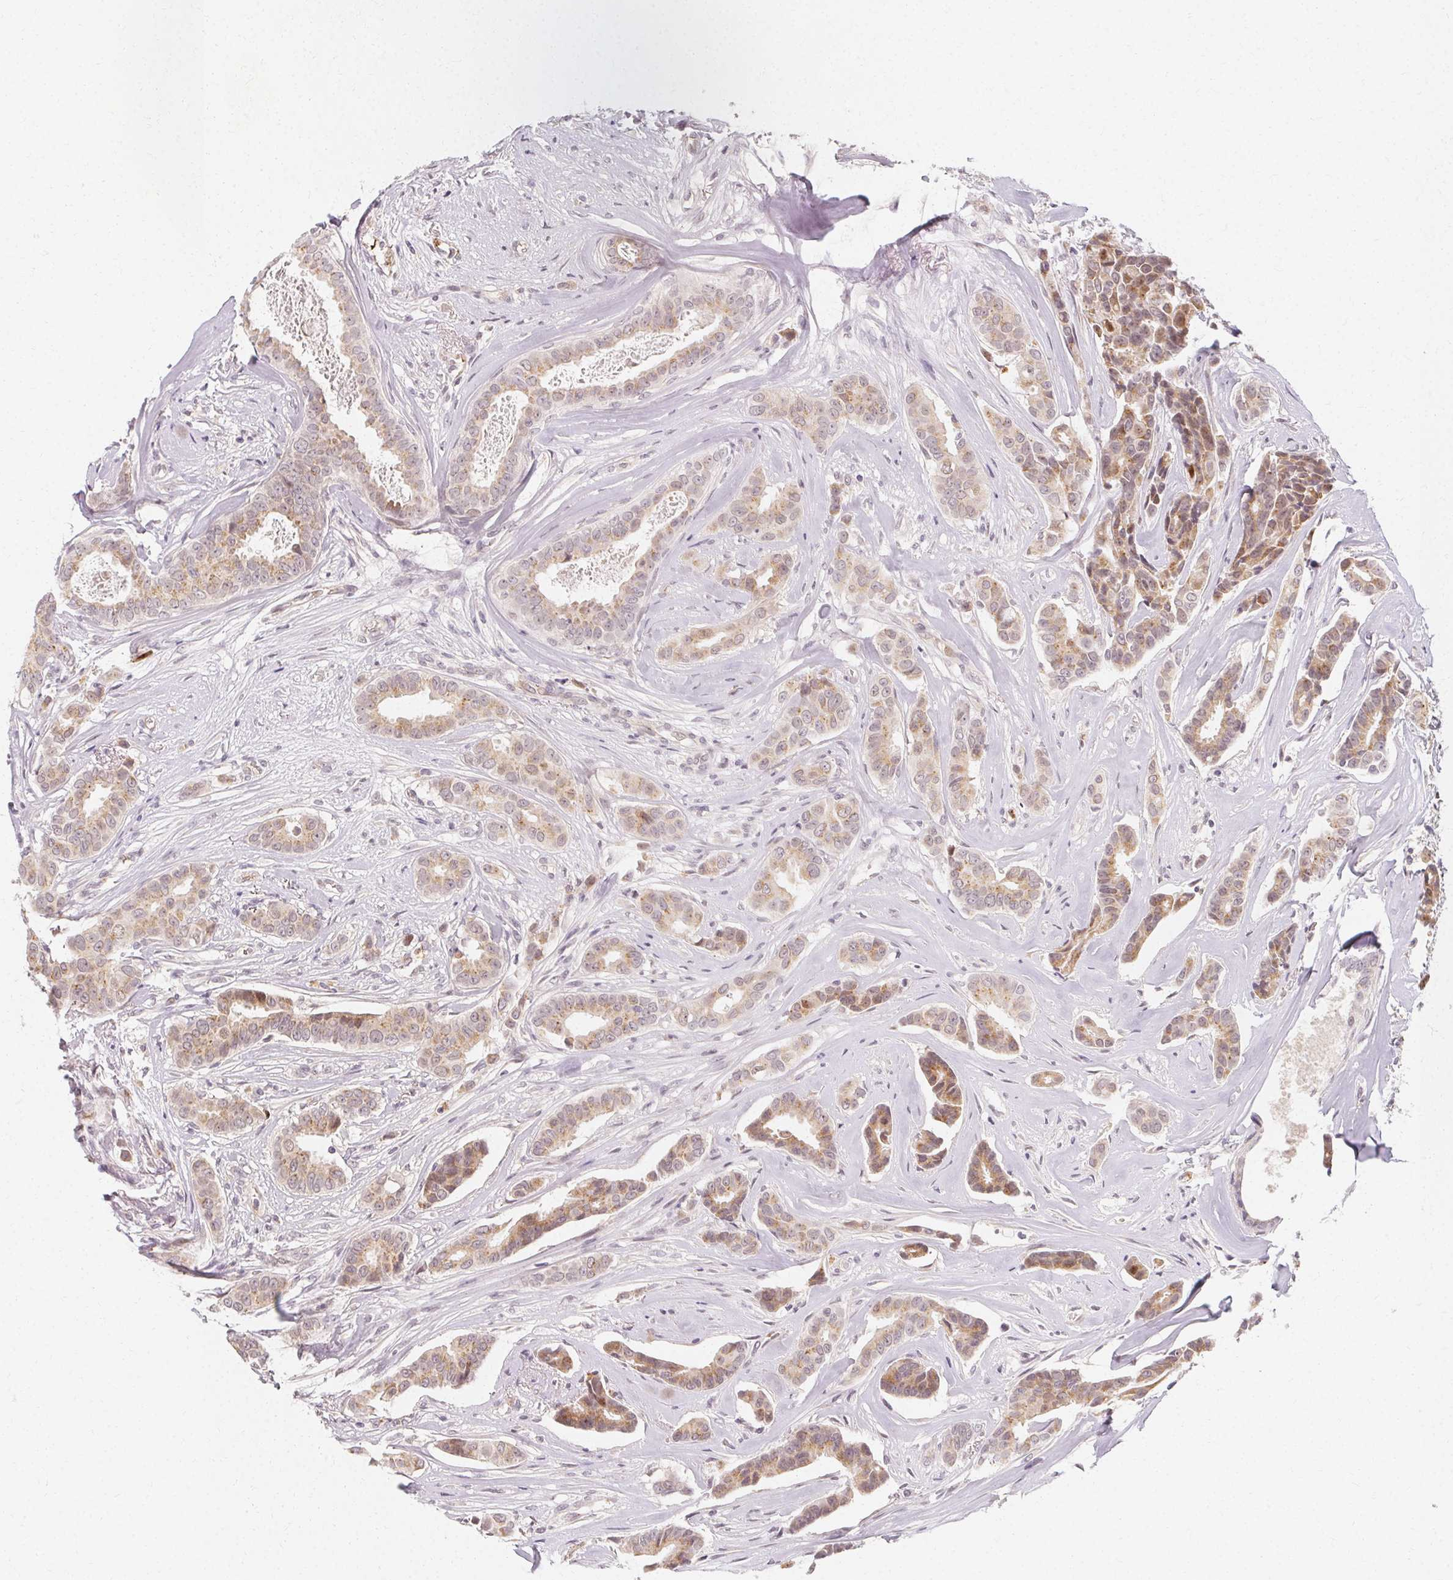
{"staining": {"intensity": "moderate", "quantity": "25%-75%", "location": "cytoplasmic/membranous"}, "tissue": "breast cancer", "cell_type": "Tumor cells", "image_type": "cancer", "snomed": [{"axis": "morphology", "description": "Duct carcinoma"}, {"axis": "topography", "description": "Breast"}], "caption": "Invasive ductal carcinoma (breast) stained with a brown dye demonstrates moderate cytoplasmic/membranous positive staining in about 25%-75% of tumor cells.", "gene": "CLCNKB", "patient": {"sex": "female", "age": 45}}